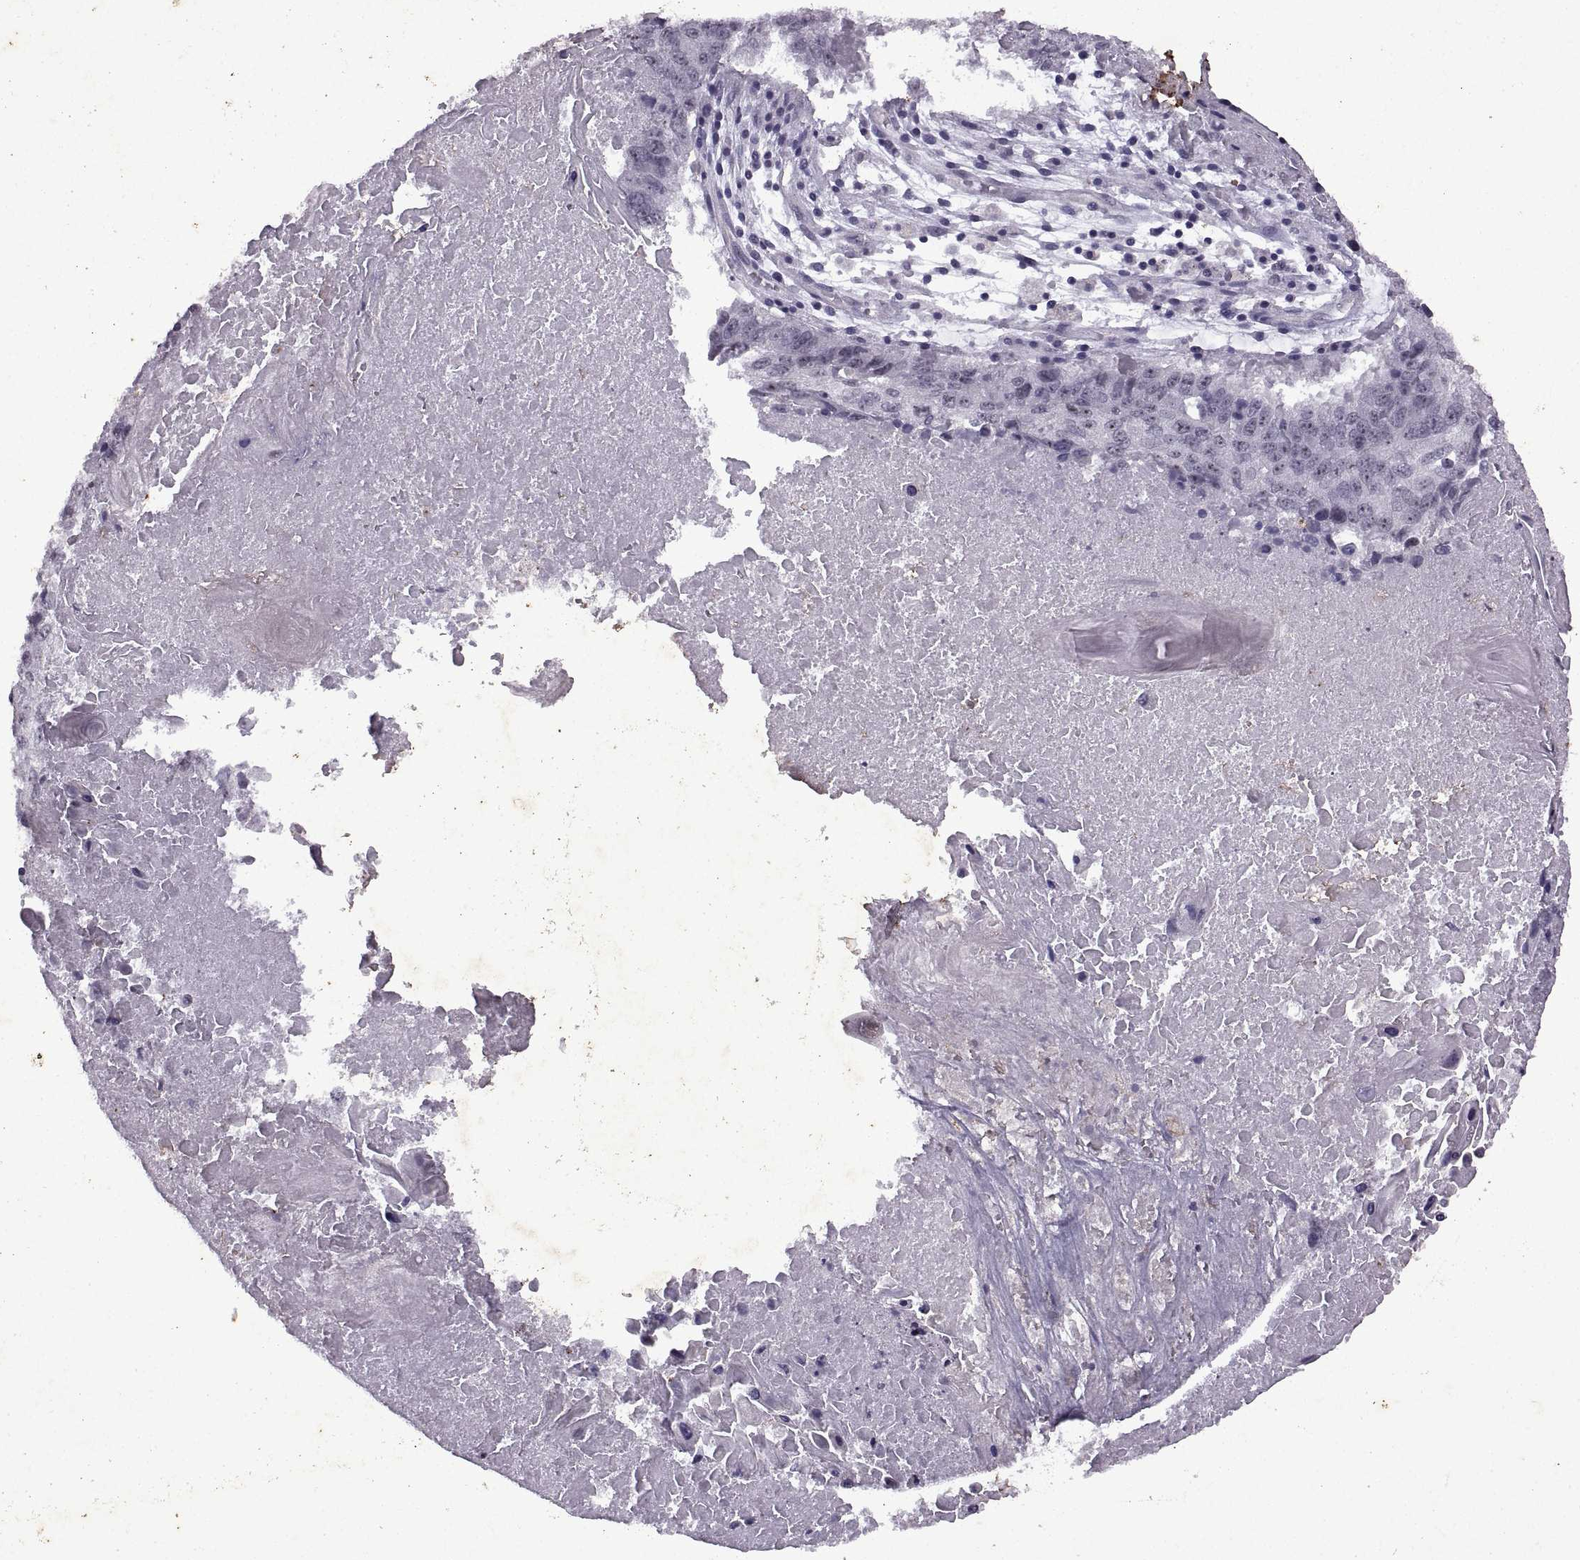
{"staining": {"intensity": "weak", "quantity": "25%-75%", "location": "nuclear"}, "tissue": "lung cancer", "cell_type": "Tumor cells", "image_type": "cancer", "snomed": [{"axis": "morphology", "description": "Squamous cell carcinoma, NOS"}, {"axis": "topography", "description": "Lung"}], "caption": "An immunohistochemistry (IHC) micrograph of tumor tissue is shown. Protein staining in brown labels weak nuclear positivity in lung squamous cell carcinoma within tumor cells. Nuclei are stained in blue.", "gene": "SINHCAF", "patient": {"sex": "male", "age": 73}}